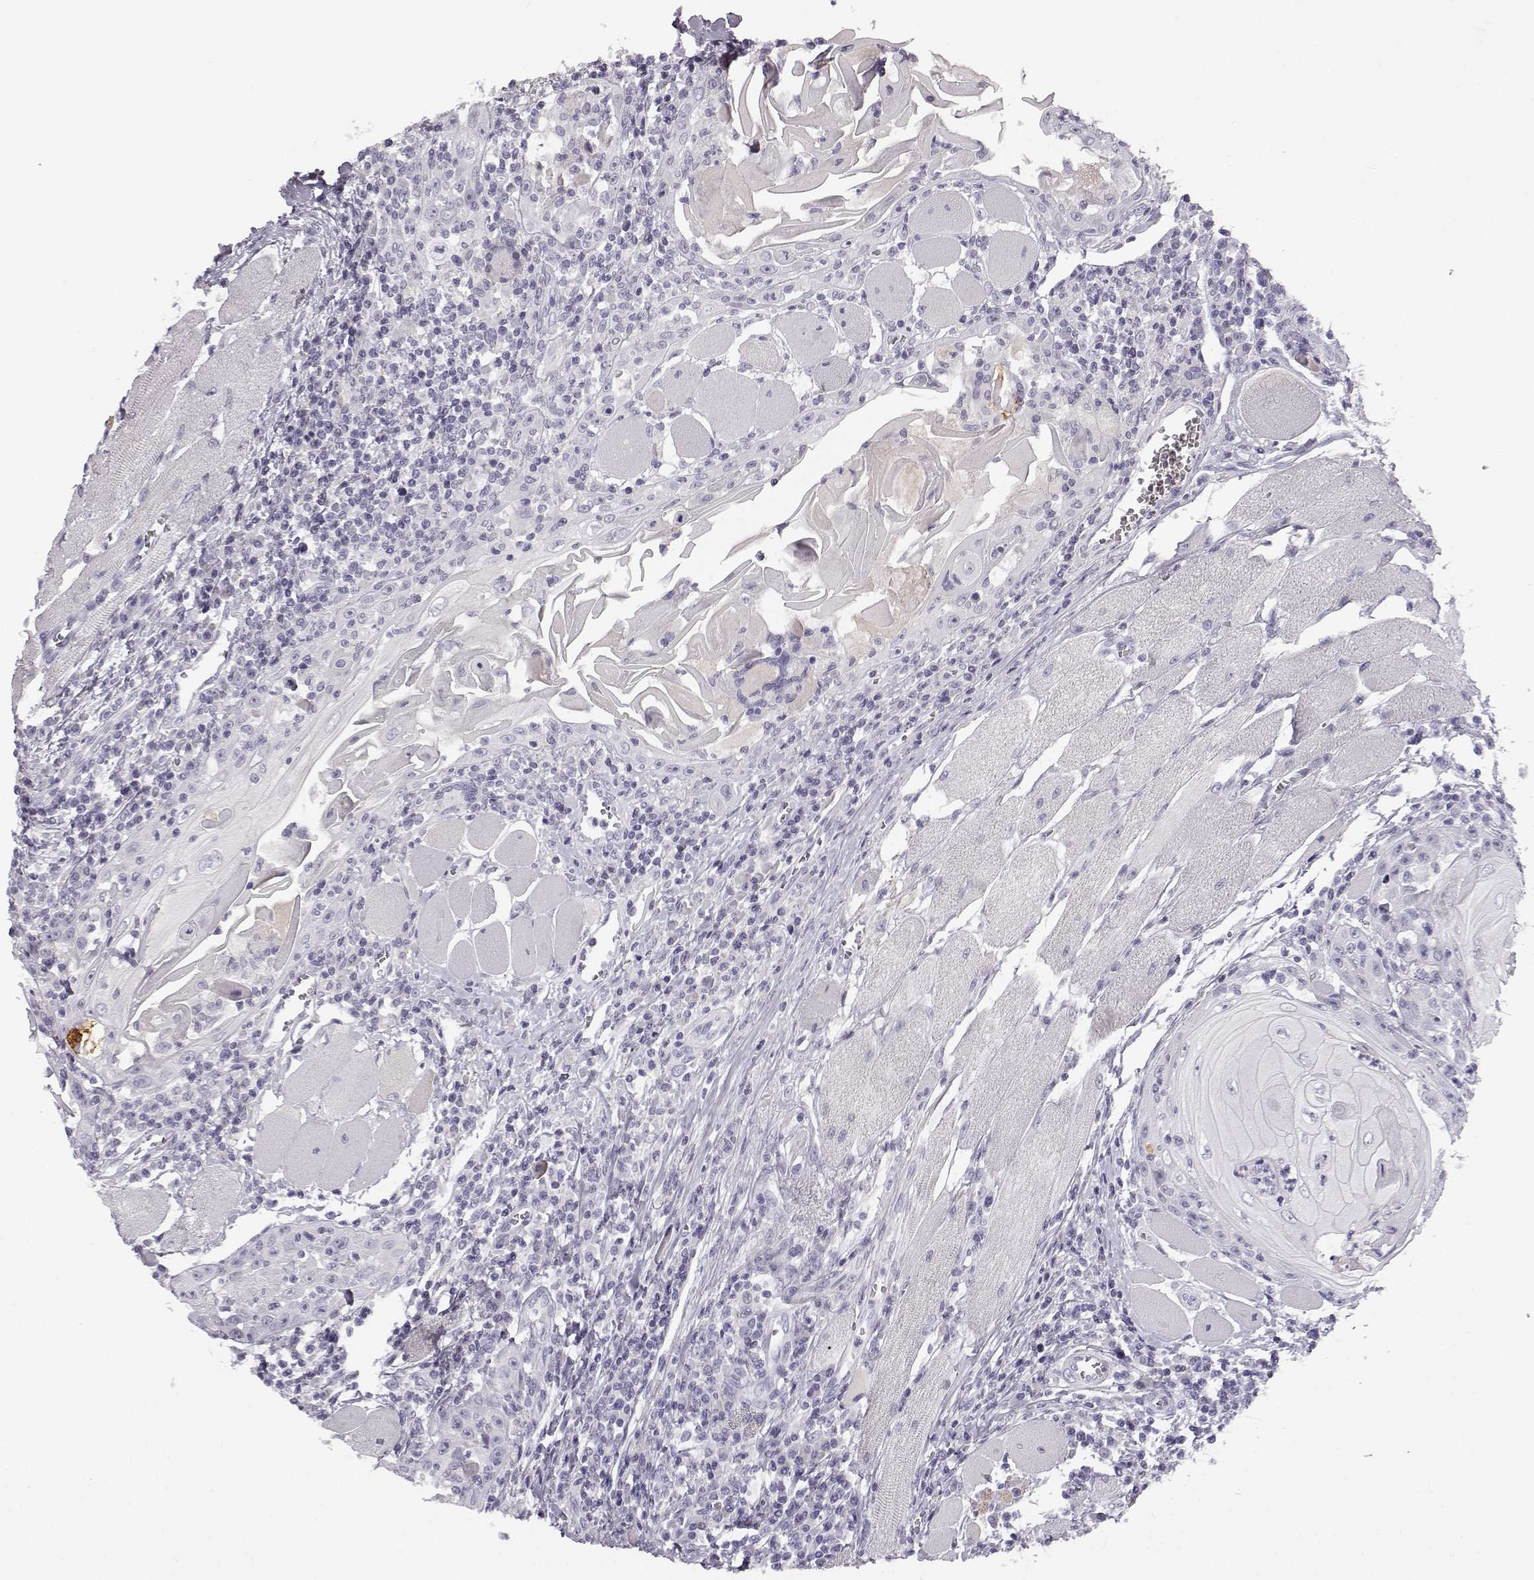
{"staining": {"intensity": "negative", "quantity": "none", "location": "none"}, "tissue": "head and neck cancer", "cell_type": "Tumor cells", "image_type": "cancer", "snomed": [{"axis": "morphology", "description": "Normal tissue, NOS"}, {"axis": "morphology", "description": "Squamous cell carcinoma, NOS"}, {"axis": "topography", "description": "Oral tissue"}, {"axis": "topography", "description": "Head-Neck"}], "caption": "Protein analysis of head and neck cancer shows no significant expression in tumor cells. Nuclei are stained in blue.", "gene": "KIAA0319", "patient": {"sex": "male", "age": 52}}